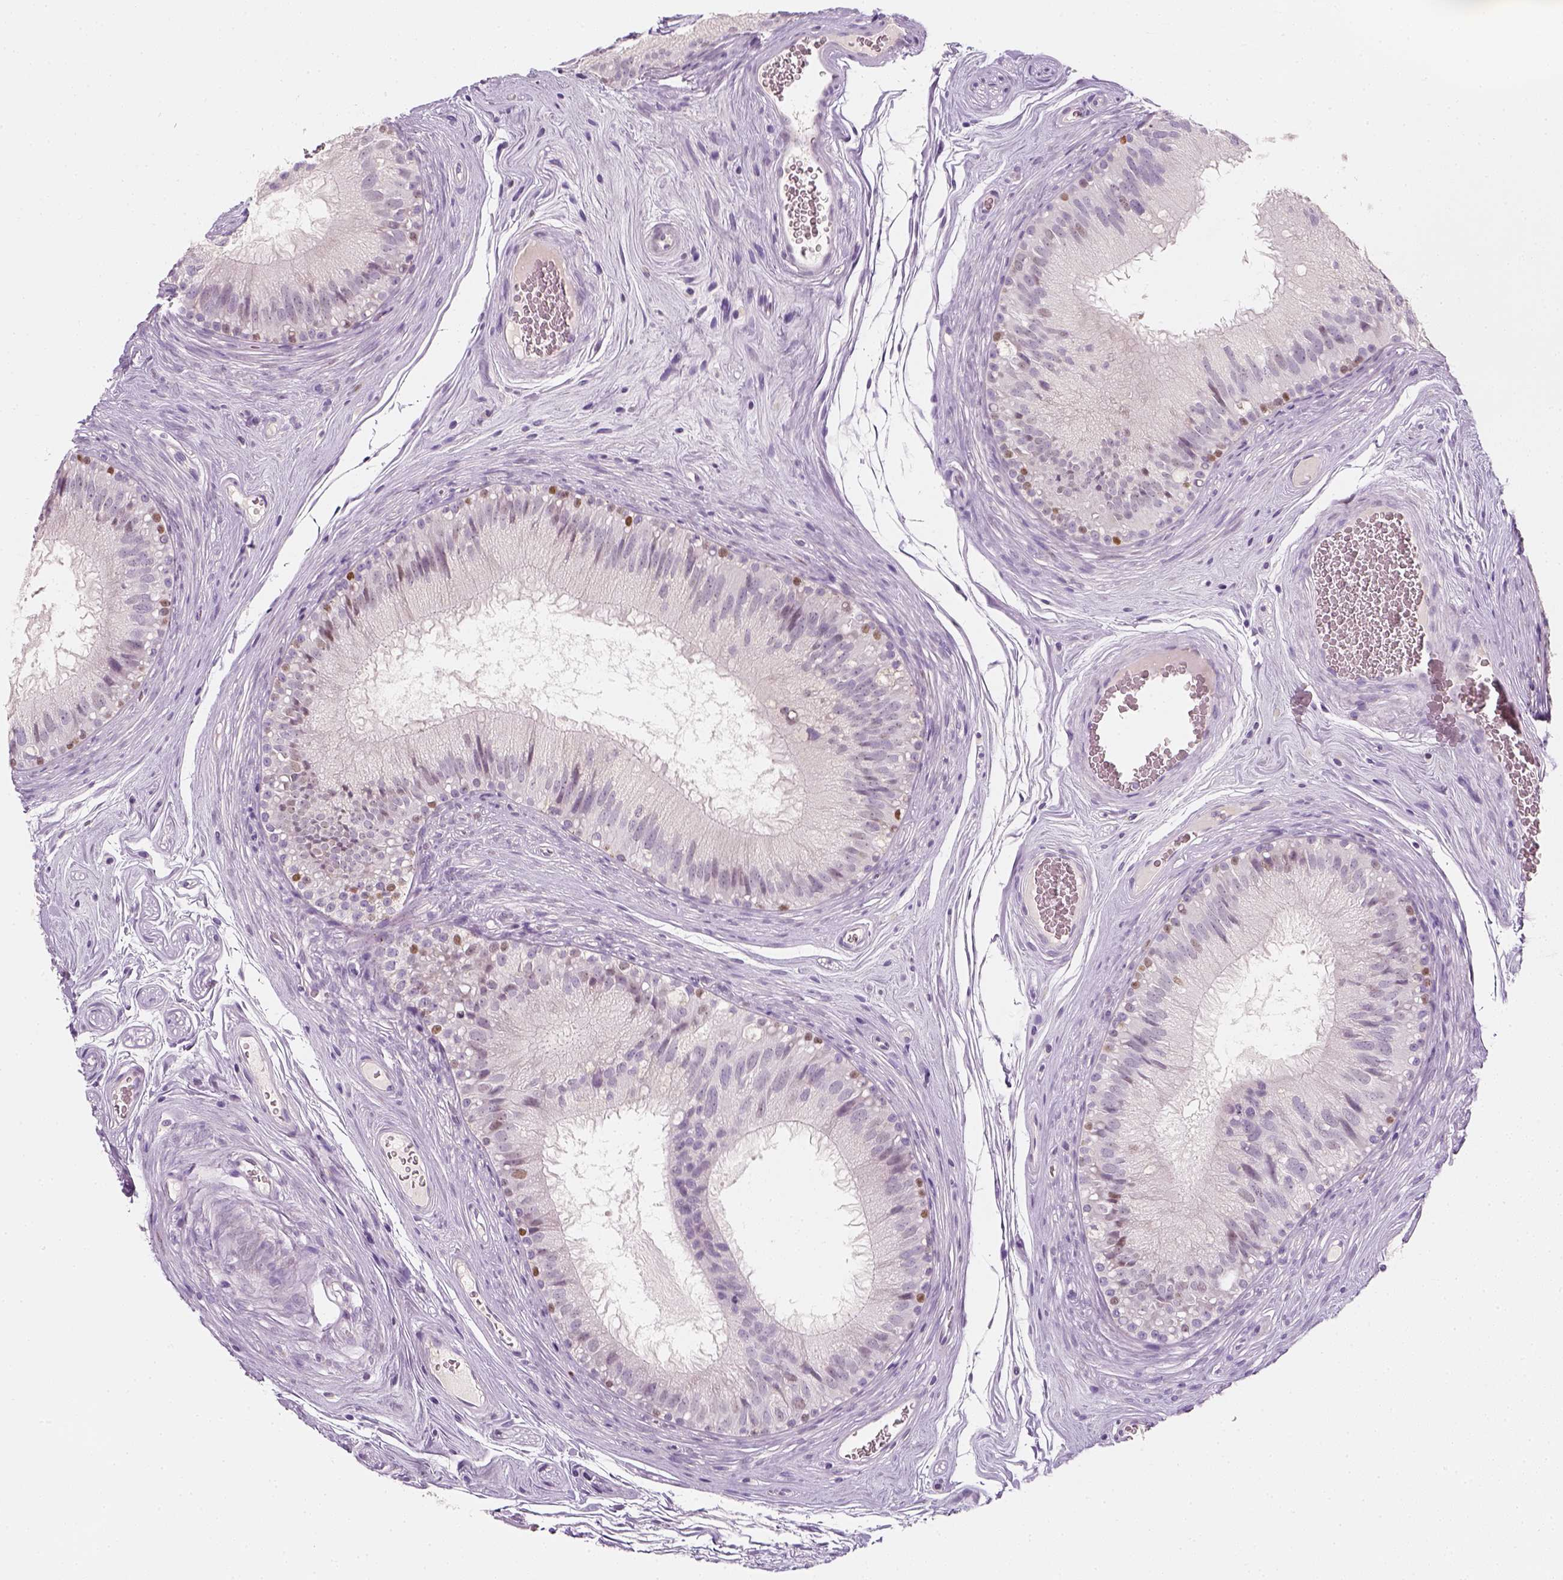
{"staining": {"intensity": "moderate", "quantity": "<25%", "location": "nuclear"}, "tissue": "epididymis", "cell_type": "Glandular cells", "image_type": "normal", "snomed": [{"axis": "morphology", "description": "Normal tissue, NOS"}, {"axis": "topography", "description": "Epididymis"}], "caption": "Moderate nuclear staining is present in approximately <25% of glandular cells in normal epididymis. The protein is shown in brown color, while the nuclei are stained blue.", "gene": "TP53", "patient": {"sex": "male", "age": 37}}